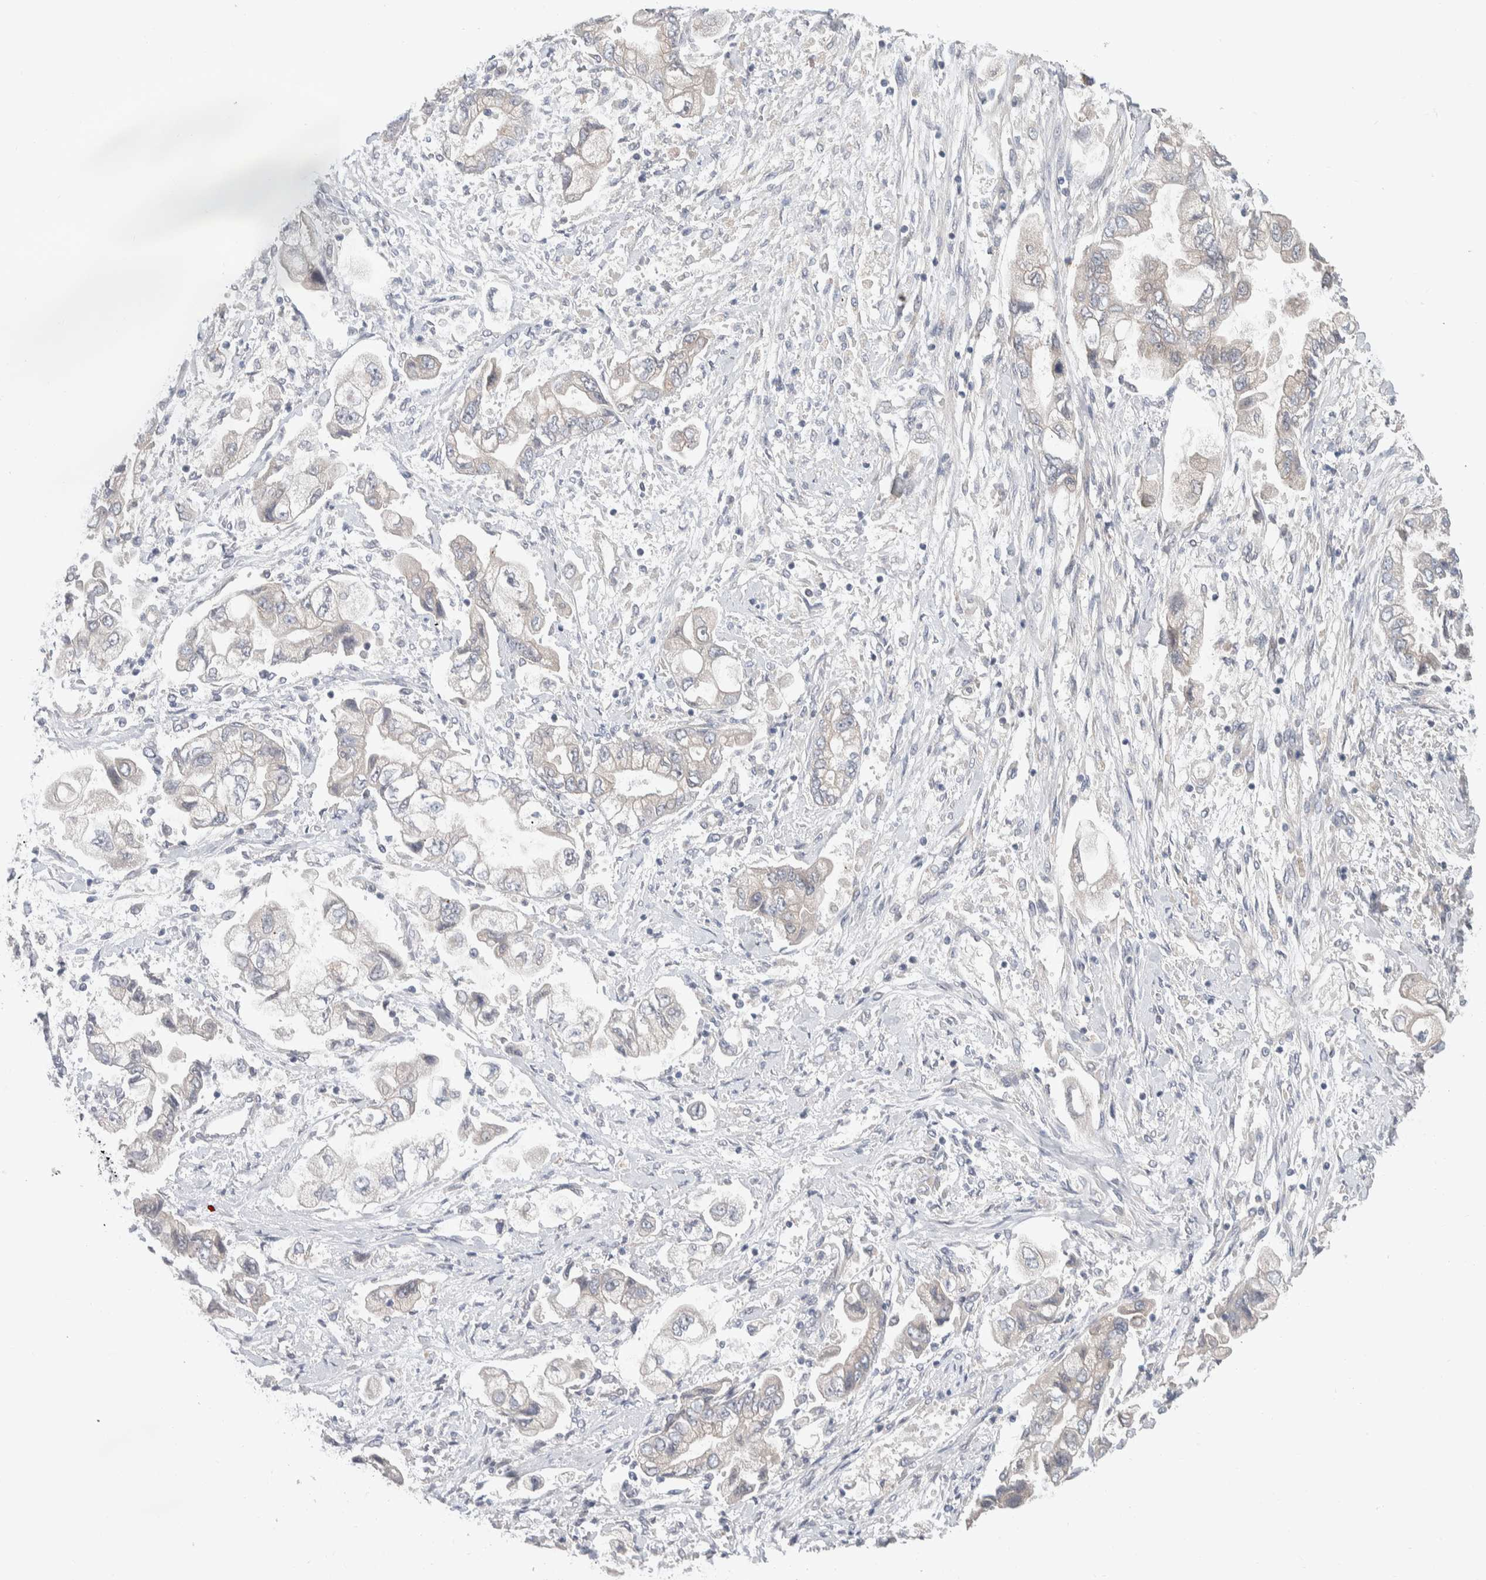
{"staining": {"intensity": "negative", "quantity": "none", "location": "none"}, "tissue": "stomach cancer", "cell_type": "Tumor cells", "image_type": "cancer", "snomed": [{"axis": "morphology", "description": "Normal tissue, NOS"}, {"axis": "morphology", "description": "Adenocarcinoma, NOS"}, {"axis": "topography", "description": "Stomach"}], "caption": "IHC of stomach adenocarcinoma displays no positivity in tumor cells. The staining is performed using DAB brown chromogen with nuclei counter-stained in using hematoxylin.", "gene": "RUSF1", "patient": {"sex": "male", "age": 62}}